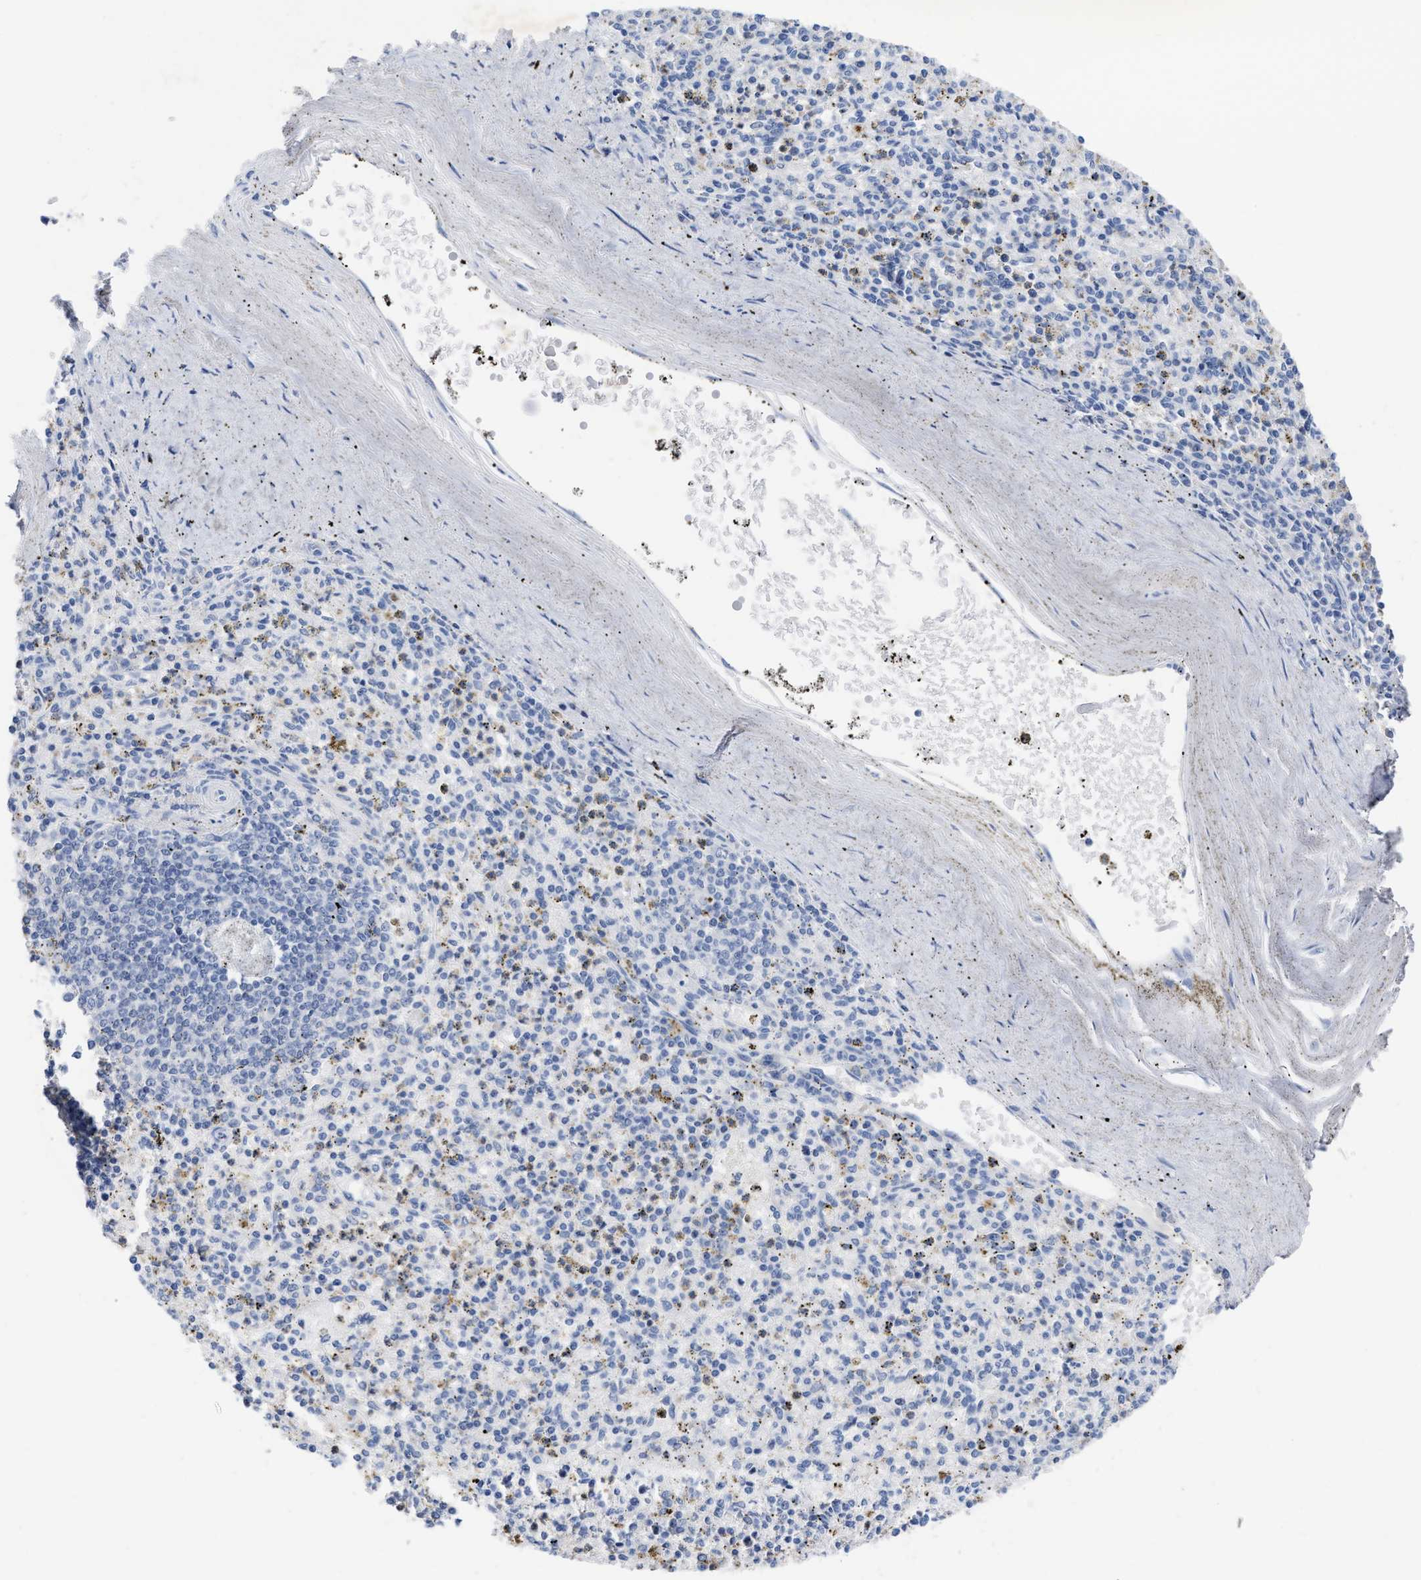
{"staining": {"intensity": "negative", "quantity": "none", "location": "none"}, "tissue": "spleen", "cell_type": "Cells in red pulp", "image_type": "normal", "snomed": [{"axis": "morphology", "description": "Normal tissue, NOS"}, {"axis": "topography", "description": "Spleen"}], "caption": "Protein analysis of normal spleen demonstrates no significant positivity in cells in red pulp.", "gene": "CEACAM5", "patient": {"sex": "male", "age": 72}}